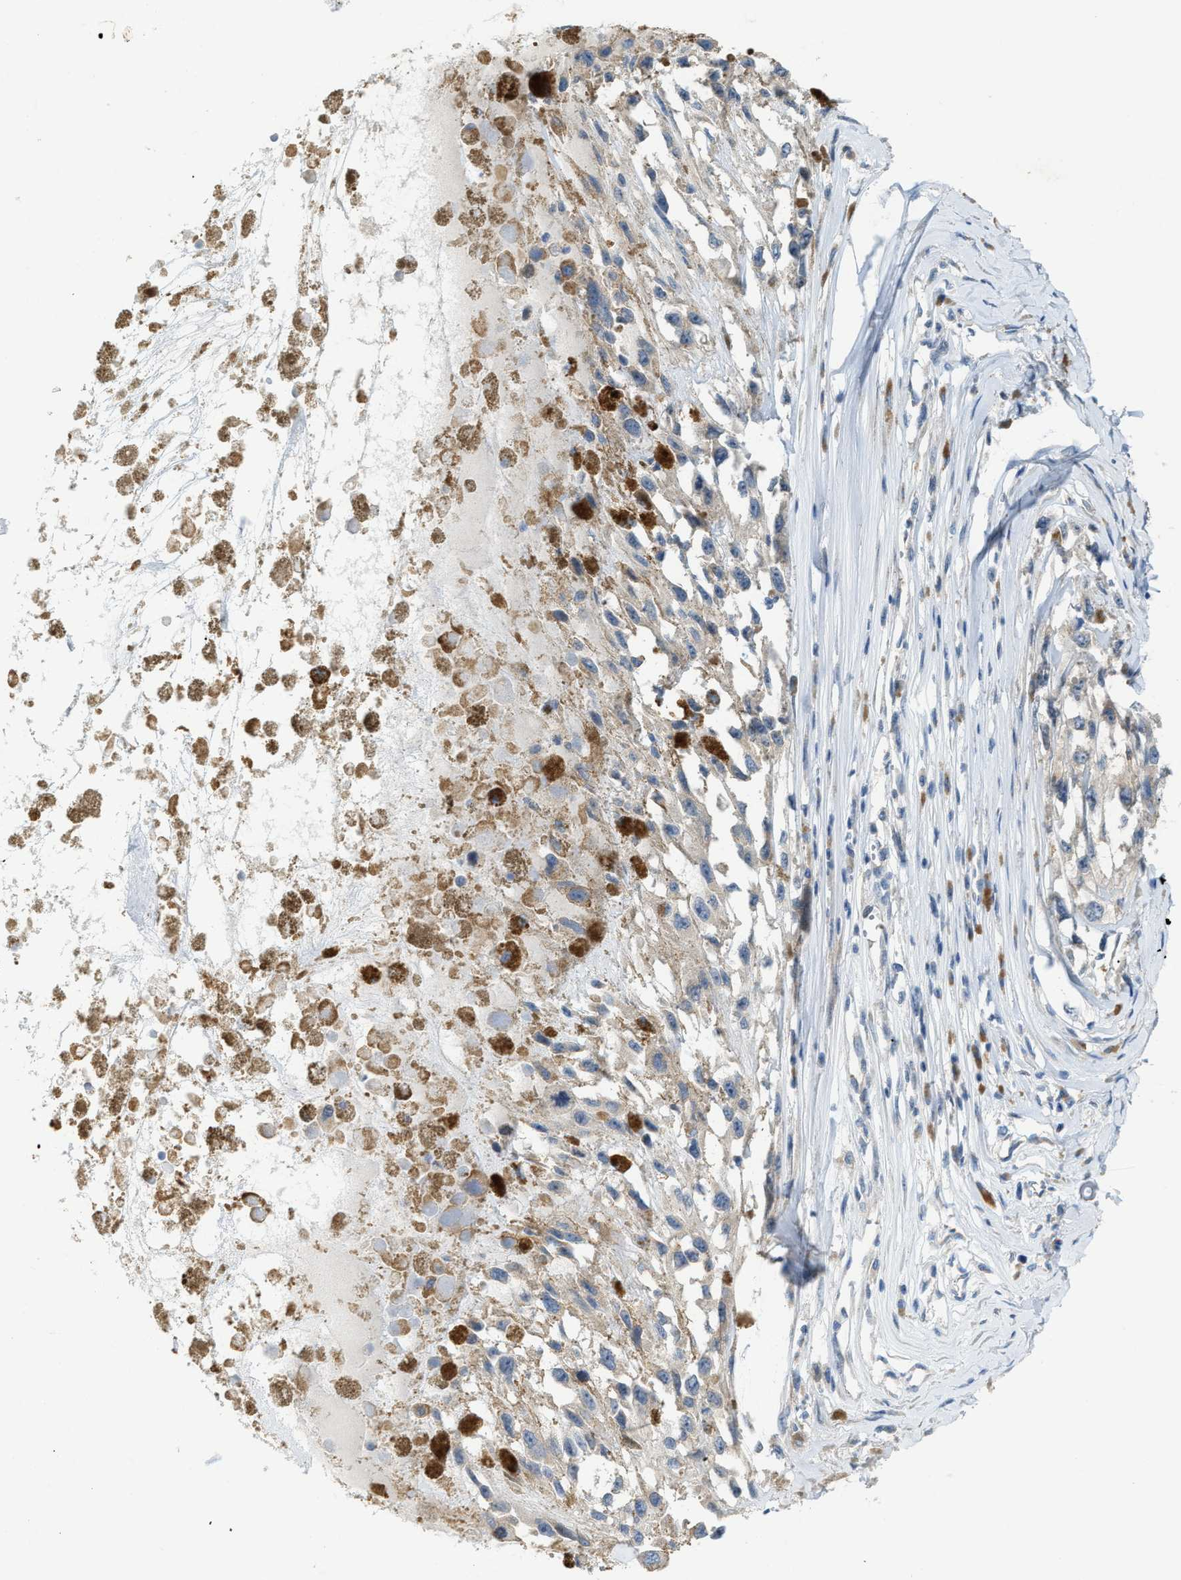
{"staining": {"intensity": "negative", "quantity": "none", "location": "none"}, "tissue": "melanoma", "cell_type": "Tumor cells", "image_type": "cancer", "snomed": [{"axis": "morphology", "description": "Malignant melanoma, Metastatic site"}, {"axis": "topography", "description": "Lymph node"}], "caption": "Tumor cells show no significant protein positivity in malignant melanoma (metastatic site).", "gene": "KLHDC10", "patient": {"sex": "male", "age": 59}}